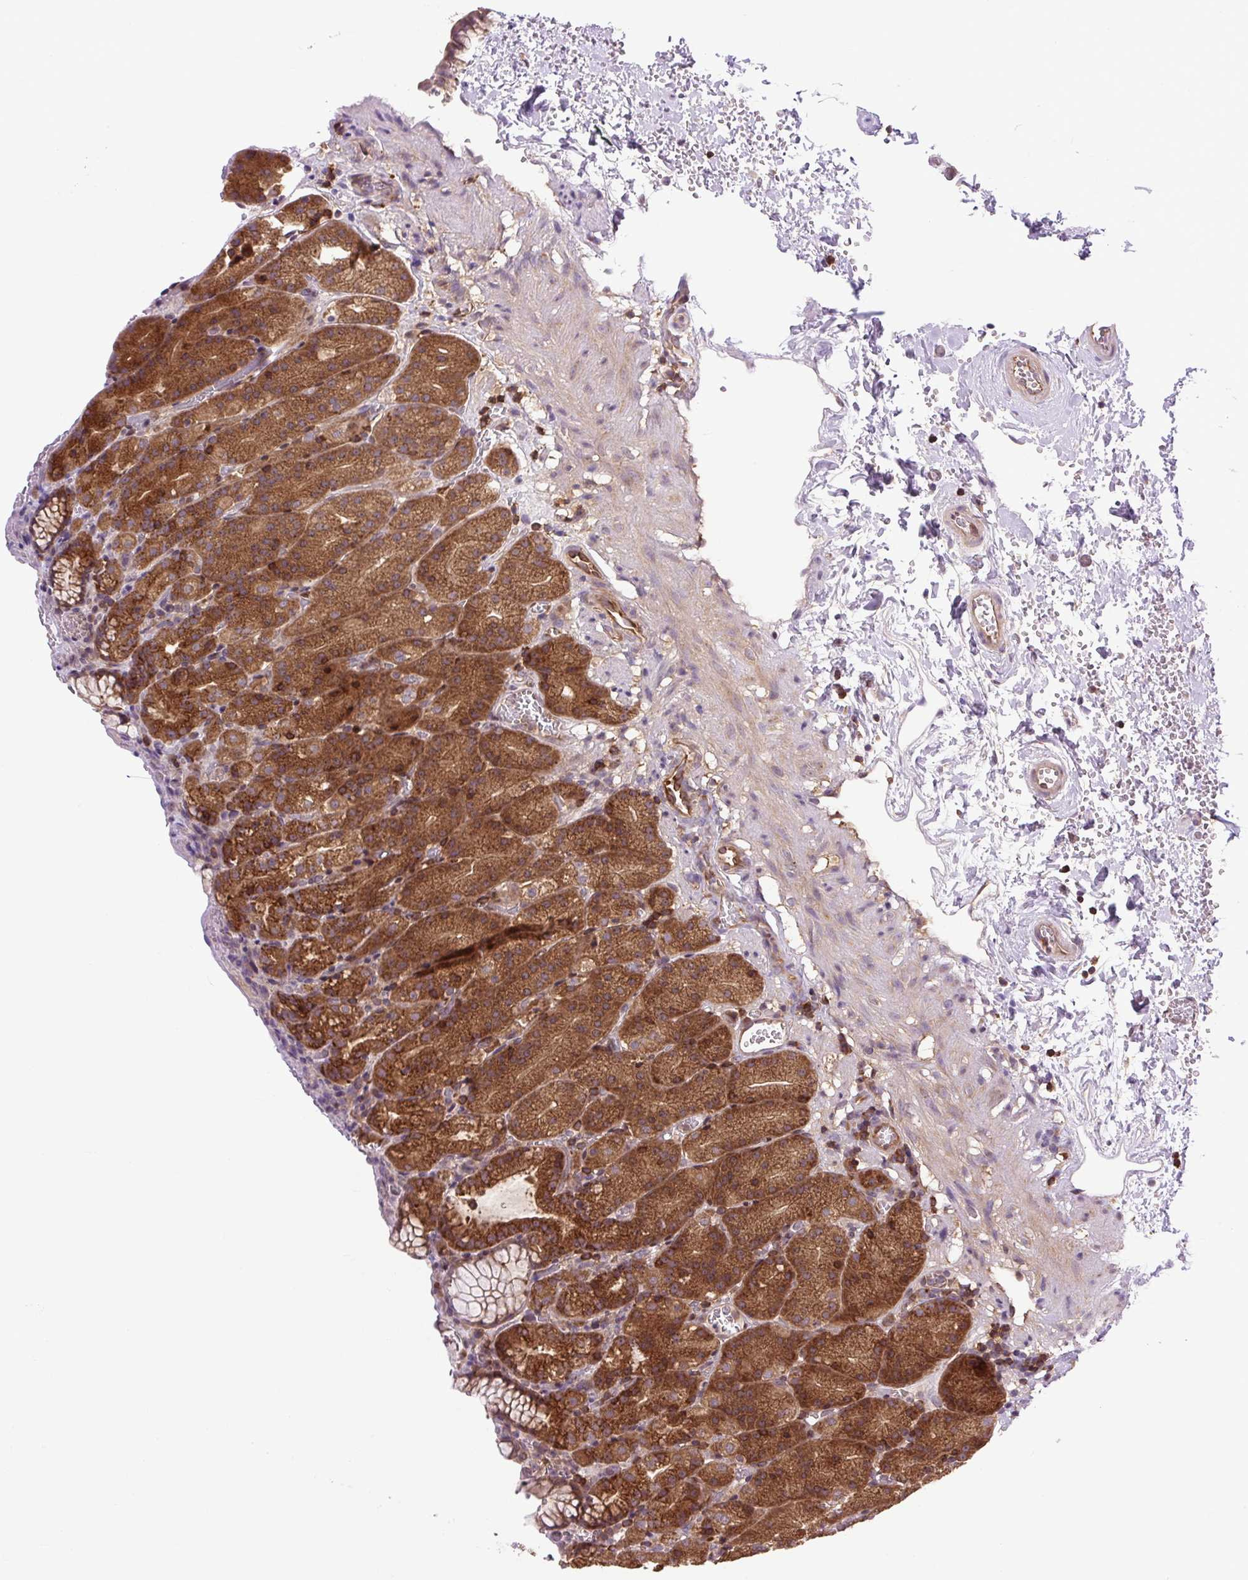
{"staining": {"intensity": "strong", "quantity": ">75%", "location": "cytoplasmic/membranous"}, "tissue": "stomach", "cell_type": "Glandular cells", "image_type": "normal", "snomed": [{"axis": "morphology", "description": "Normal tissue, NOS"}, {"axis": "topography", "description": "Stomach, upper"}], "caption": "DAB immunohistochemical staining of unremarkable human stomach reveals strong cytoplasmic/membranous protein expression in approximately >75% of glandular cells.", "gene": "PLCG1", "patient": {"sex": "female", "age": 81}}